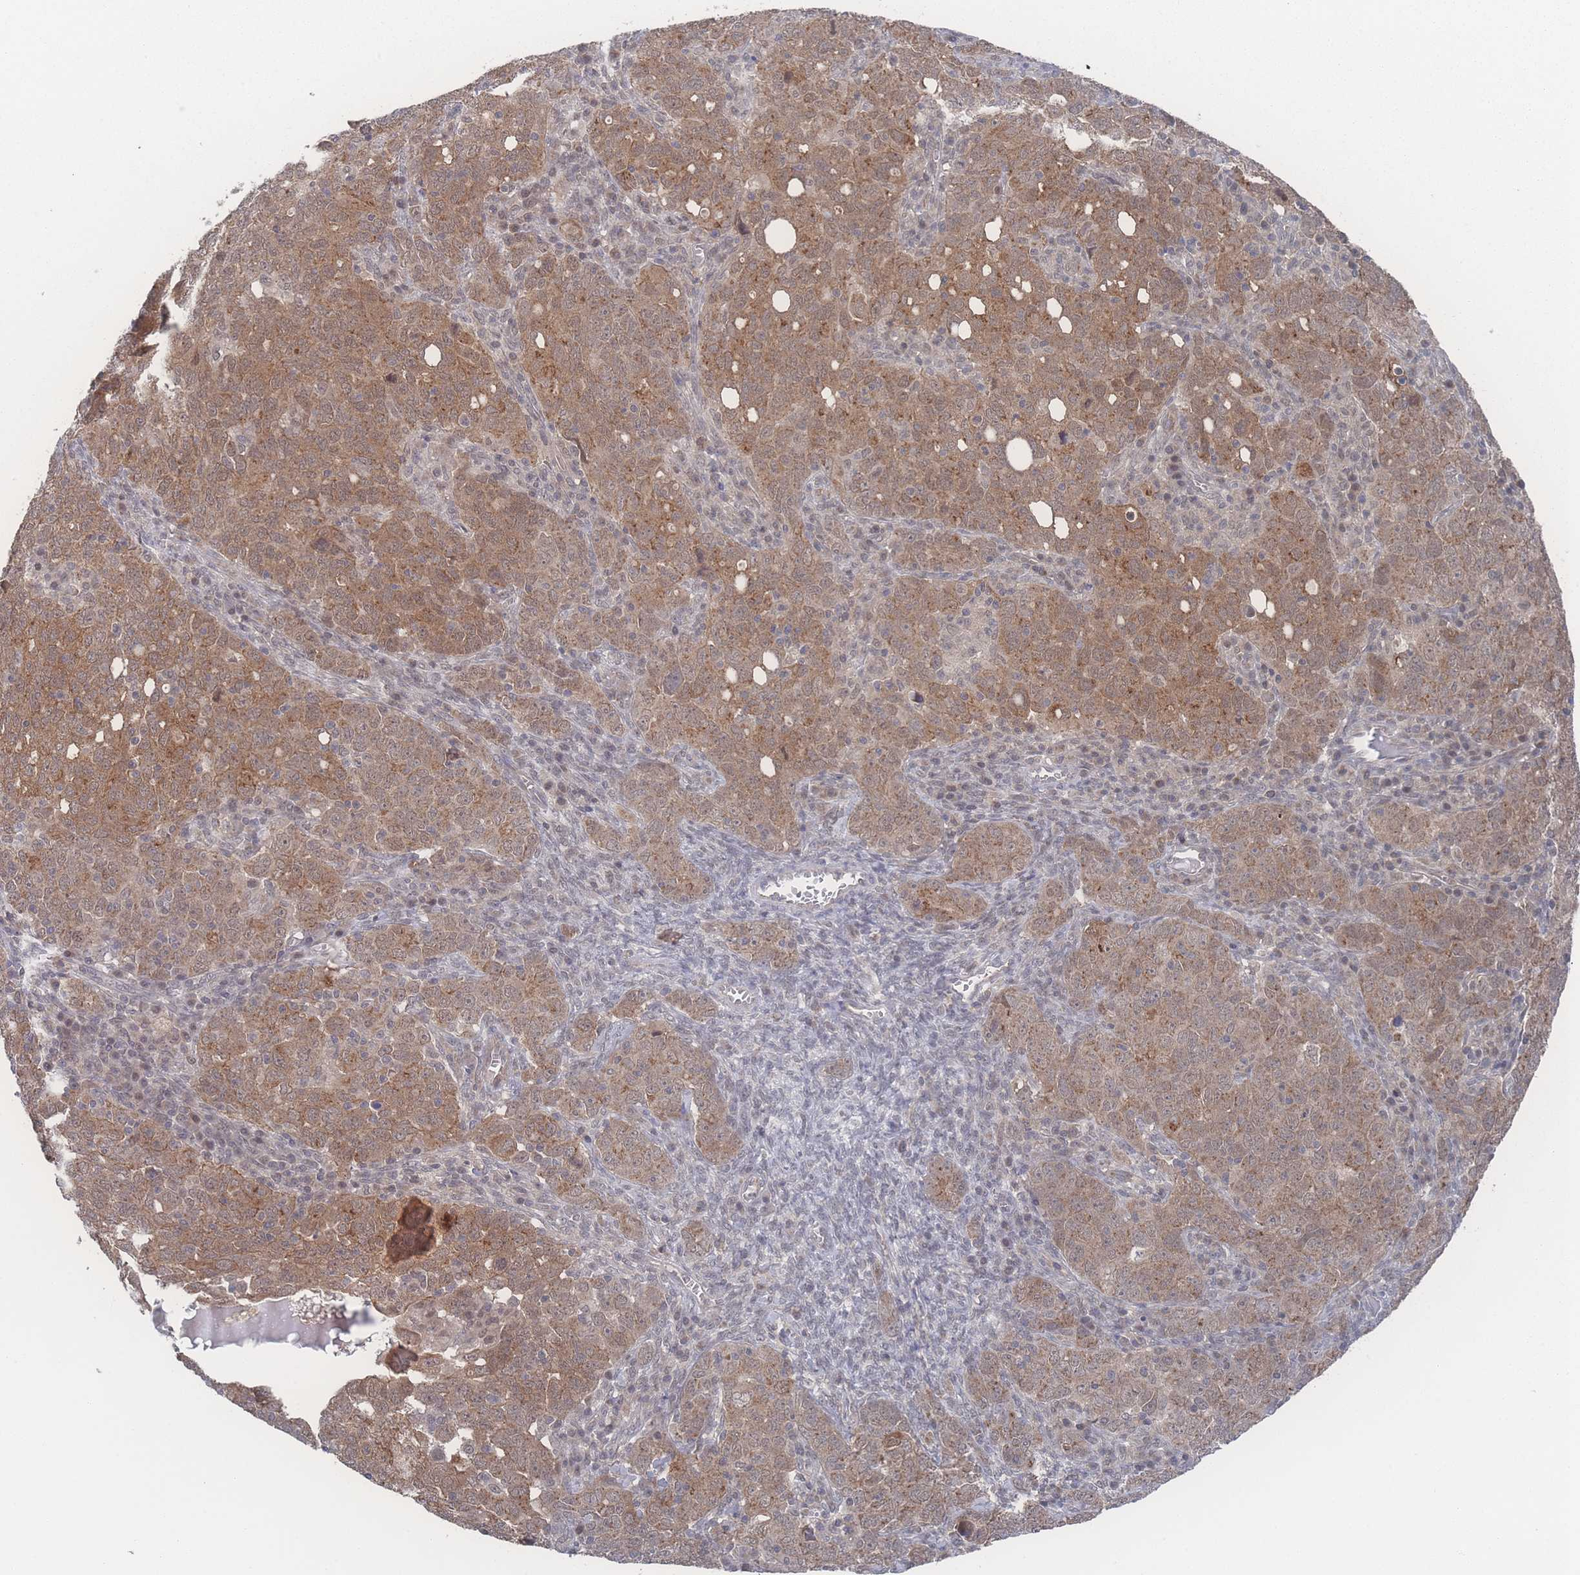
{"staining": {"intensity": "moderate", "quantity": ">75%", "location": "cytoplasmic/membranous"}, "tissue": "ovarian cancer", "cell_type": "Tumor cells", "image_type": "cancer", "snomed": [{"axis": "morphology", "description": "Carcinoma, endometroid"}, {"axis": "topography", "description": "Ovary"}], "caption": "An image of ovarian cancer (endometroid carcinoma) stained for a protein demonstrates moderate cytoplasmic/membranous brown staining in tumor cells.", "gene": "NBEAL1", "patient": {"sex": "female", "age": 62}}